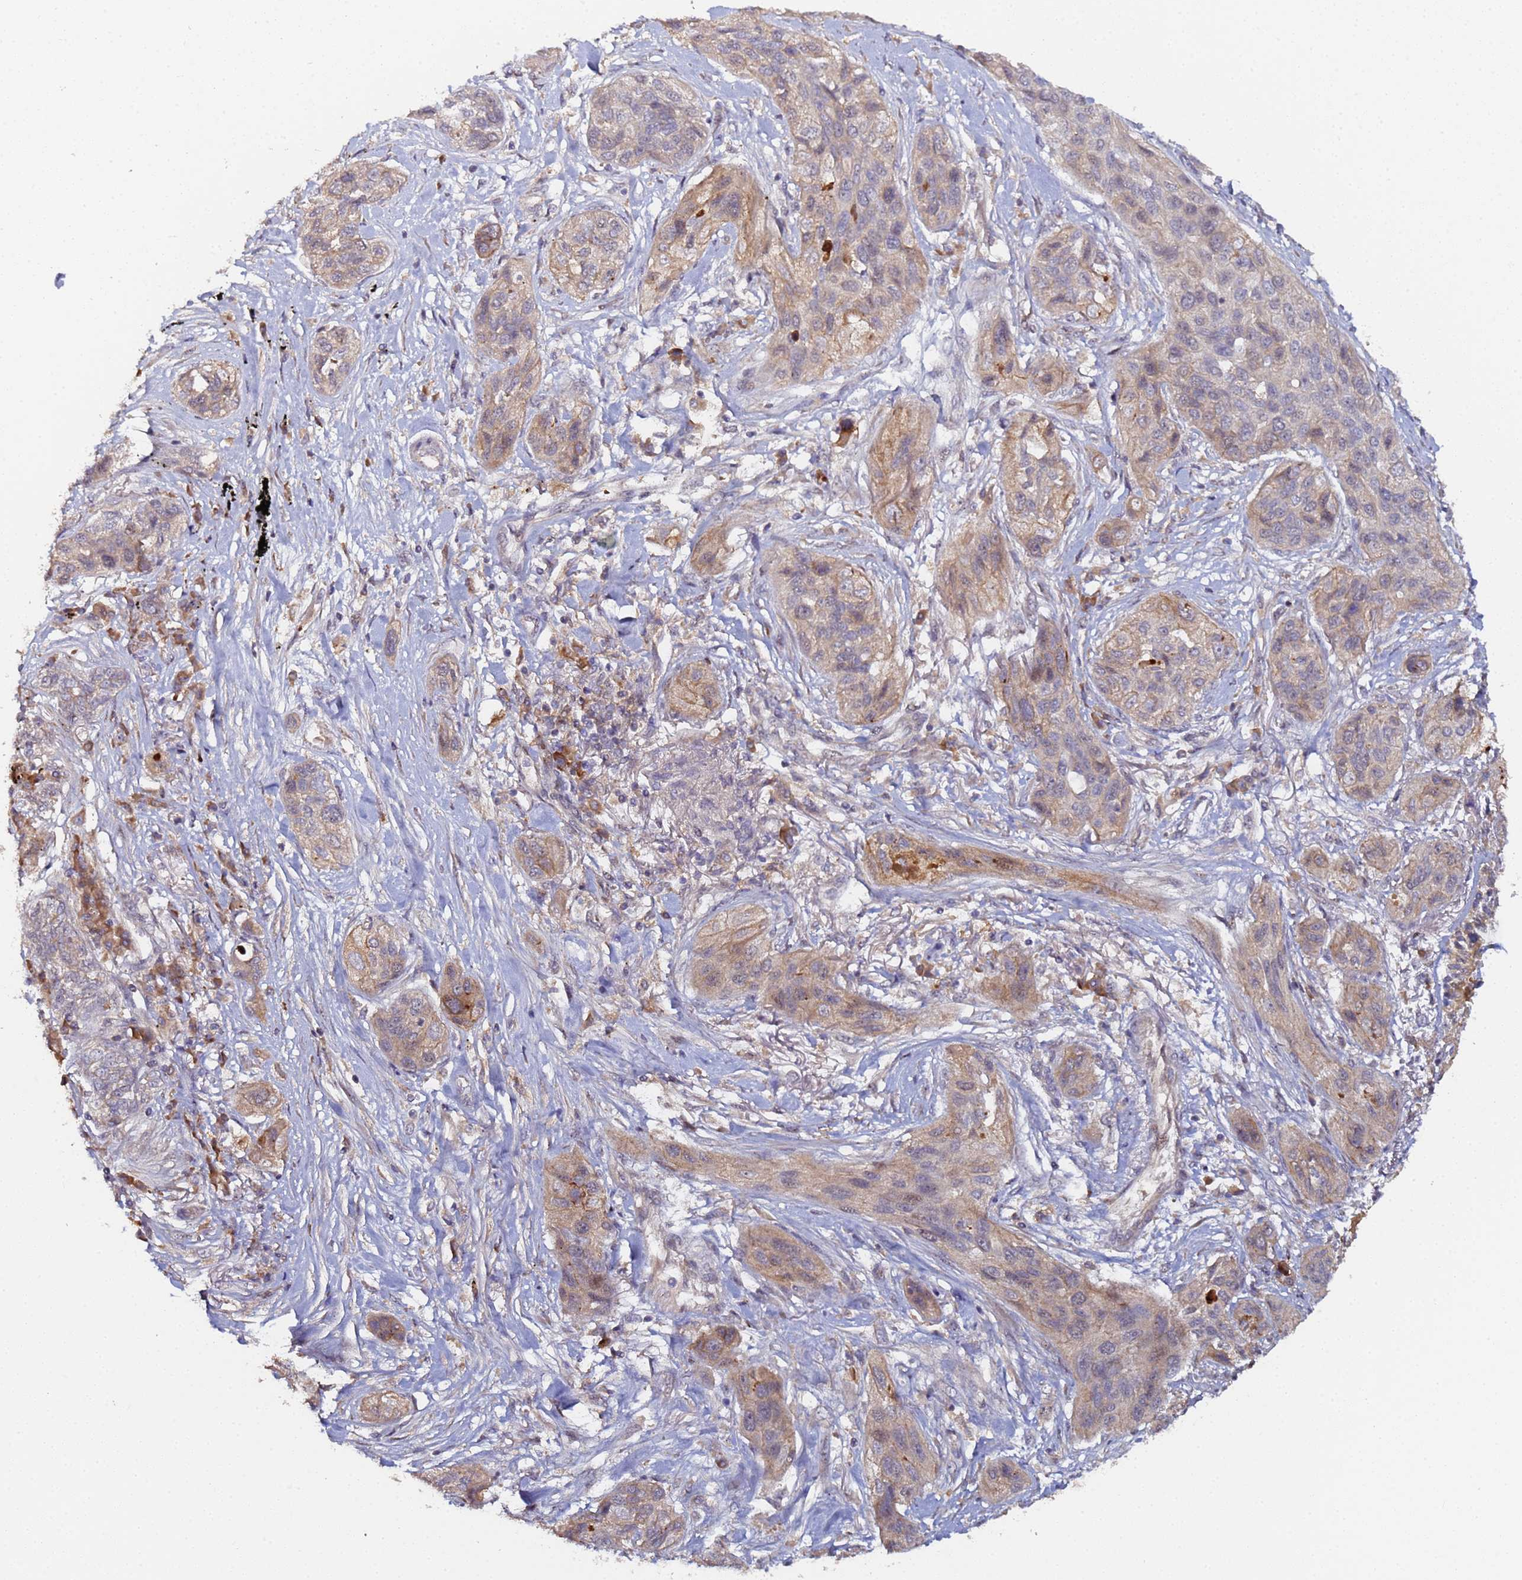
{"staining": {"intensity": "weak", "quantity": "25%-75%", "location": "cytoplasmic/membranous"}, "tissue": "lung cancer", "cell_type": "Tumor cells", "image_type": "cancer", "snomed": [{"axis": "morphology", "description": "Squamous cell carcinoma, NOS"}, {"axis": "topography", "description": "Lung"}], "caption": "Weak cytoplasmic/membranous staining for a protein is identified in about 25%-75% of tumor cells of lung cancer (squamous cell carcinoma) using immunohistochemistry.", "gene": "OSER1", "patient": {"sex": "female", "age": 70}}